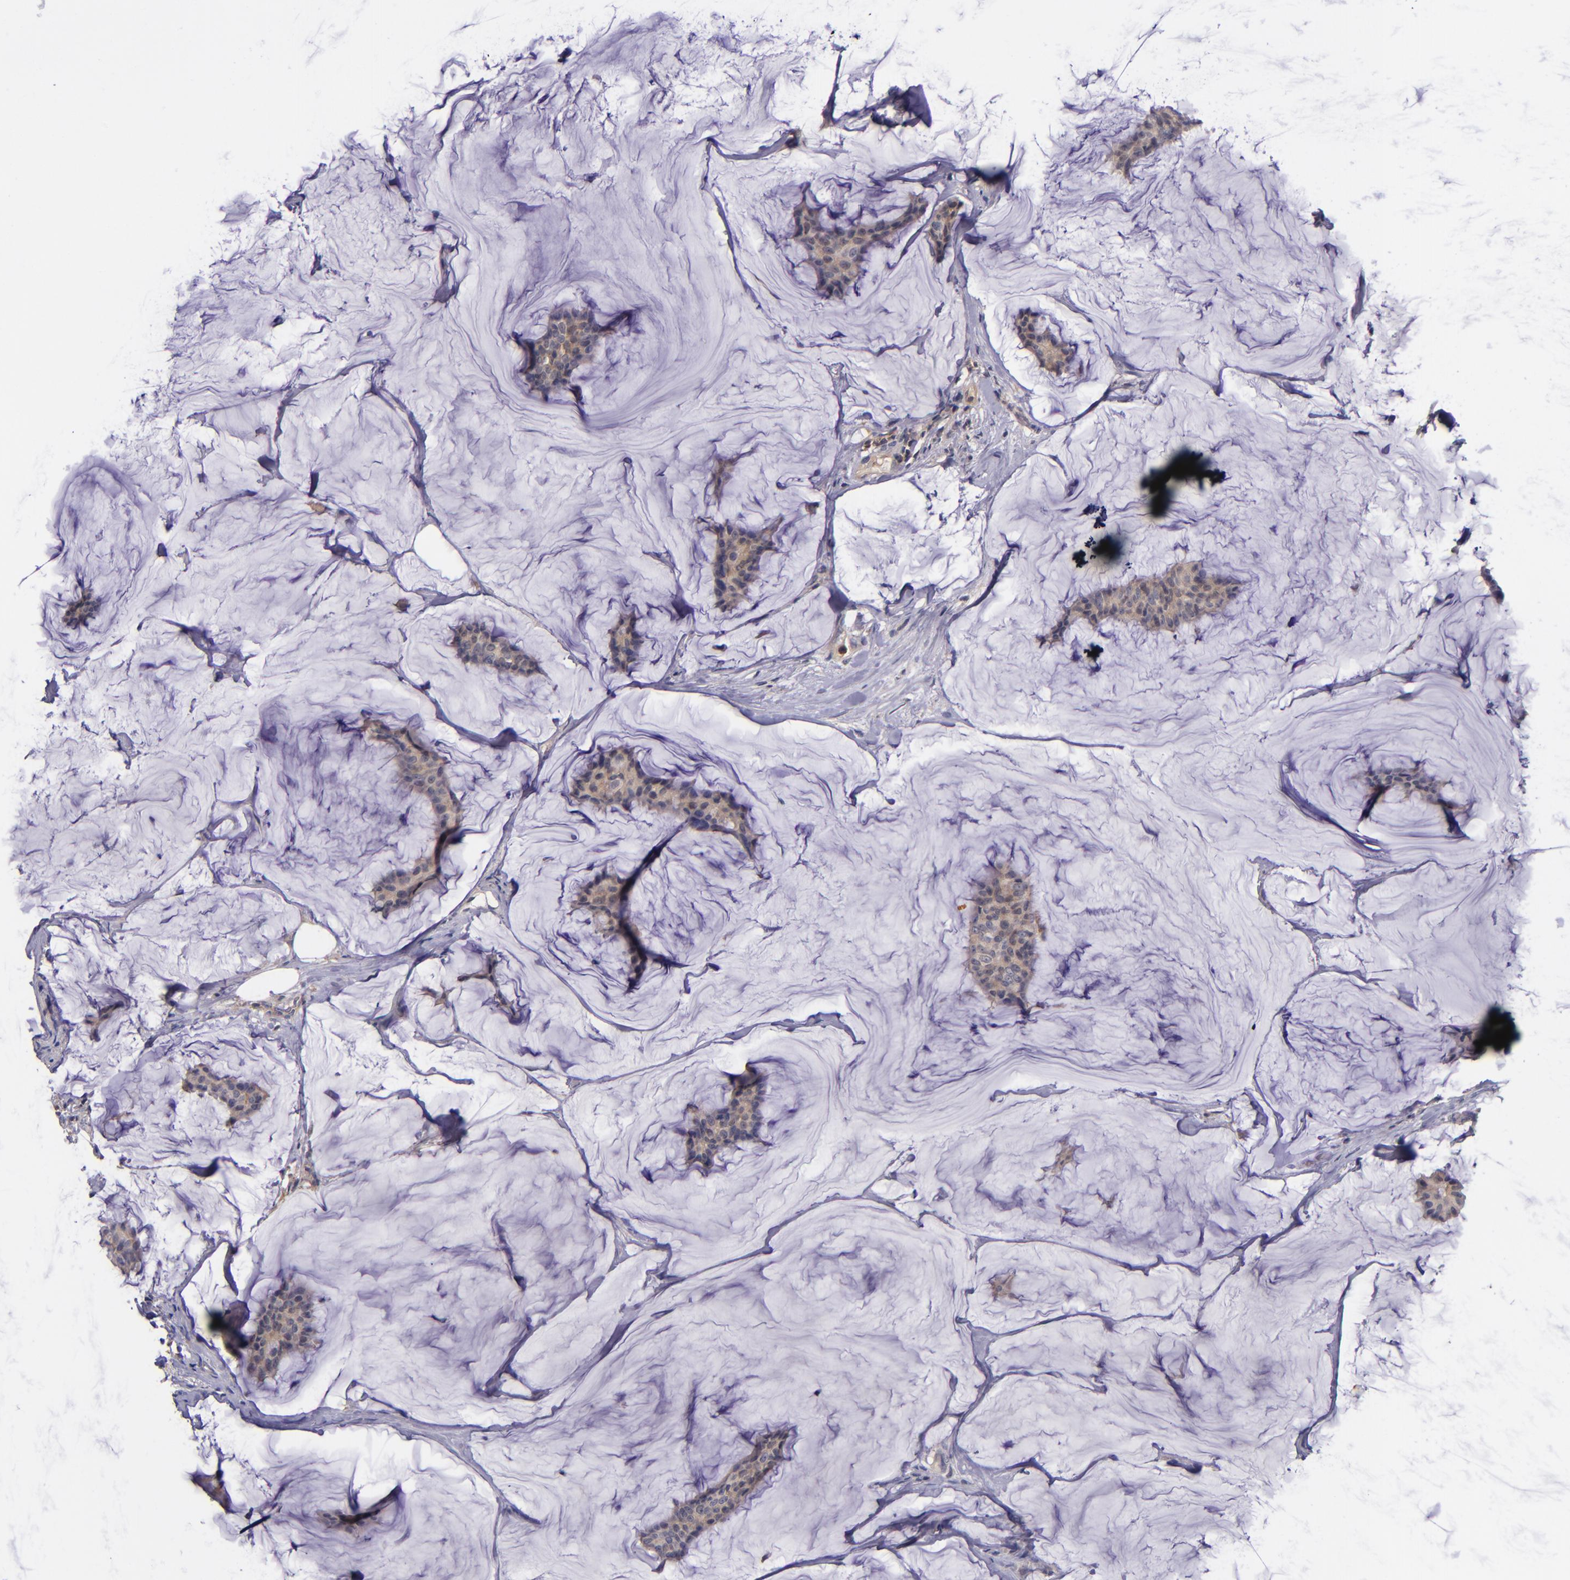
{"staining": {"intensity": "weak", "quantity": ">75%", "location": "cytoplasmic/membranous"}, "tissue": "breast cancer", "cell_type": "Tumor cells", "image_type": "cancer", "snomed": [{"axis": "morphology", "description": "Duct carcinoma"}, {"axis": "topography", "description": "Breast"}], "caption": "Breast cancer tissue demonstrates weak cytoplasmic/membranous expression in about >75% of tumor cells", "gene": "RBP4", "patient": {"sex": "female", "age": 93}}